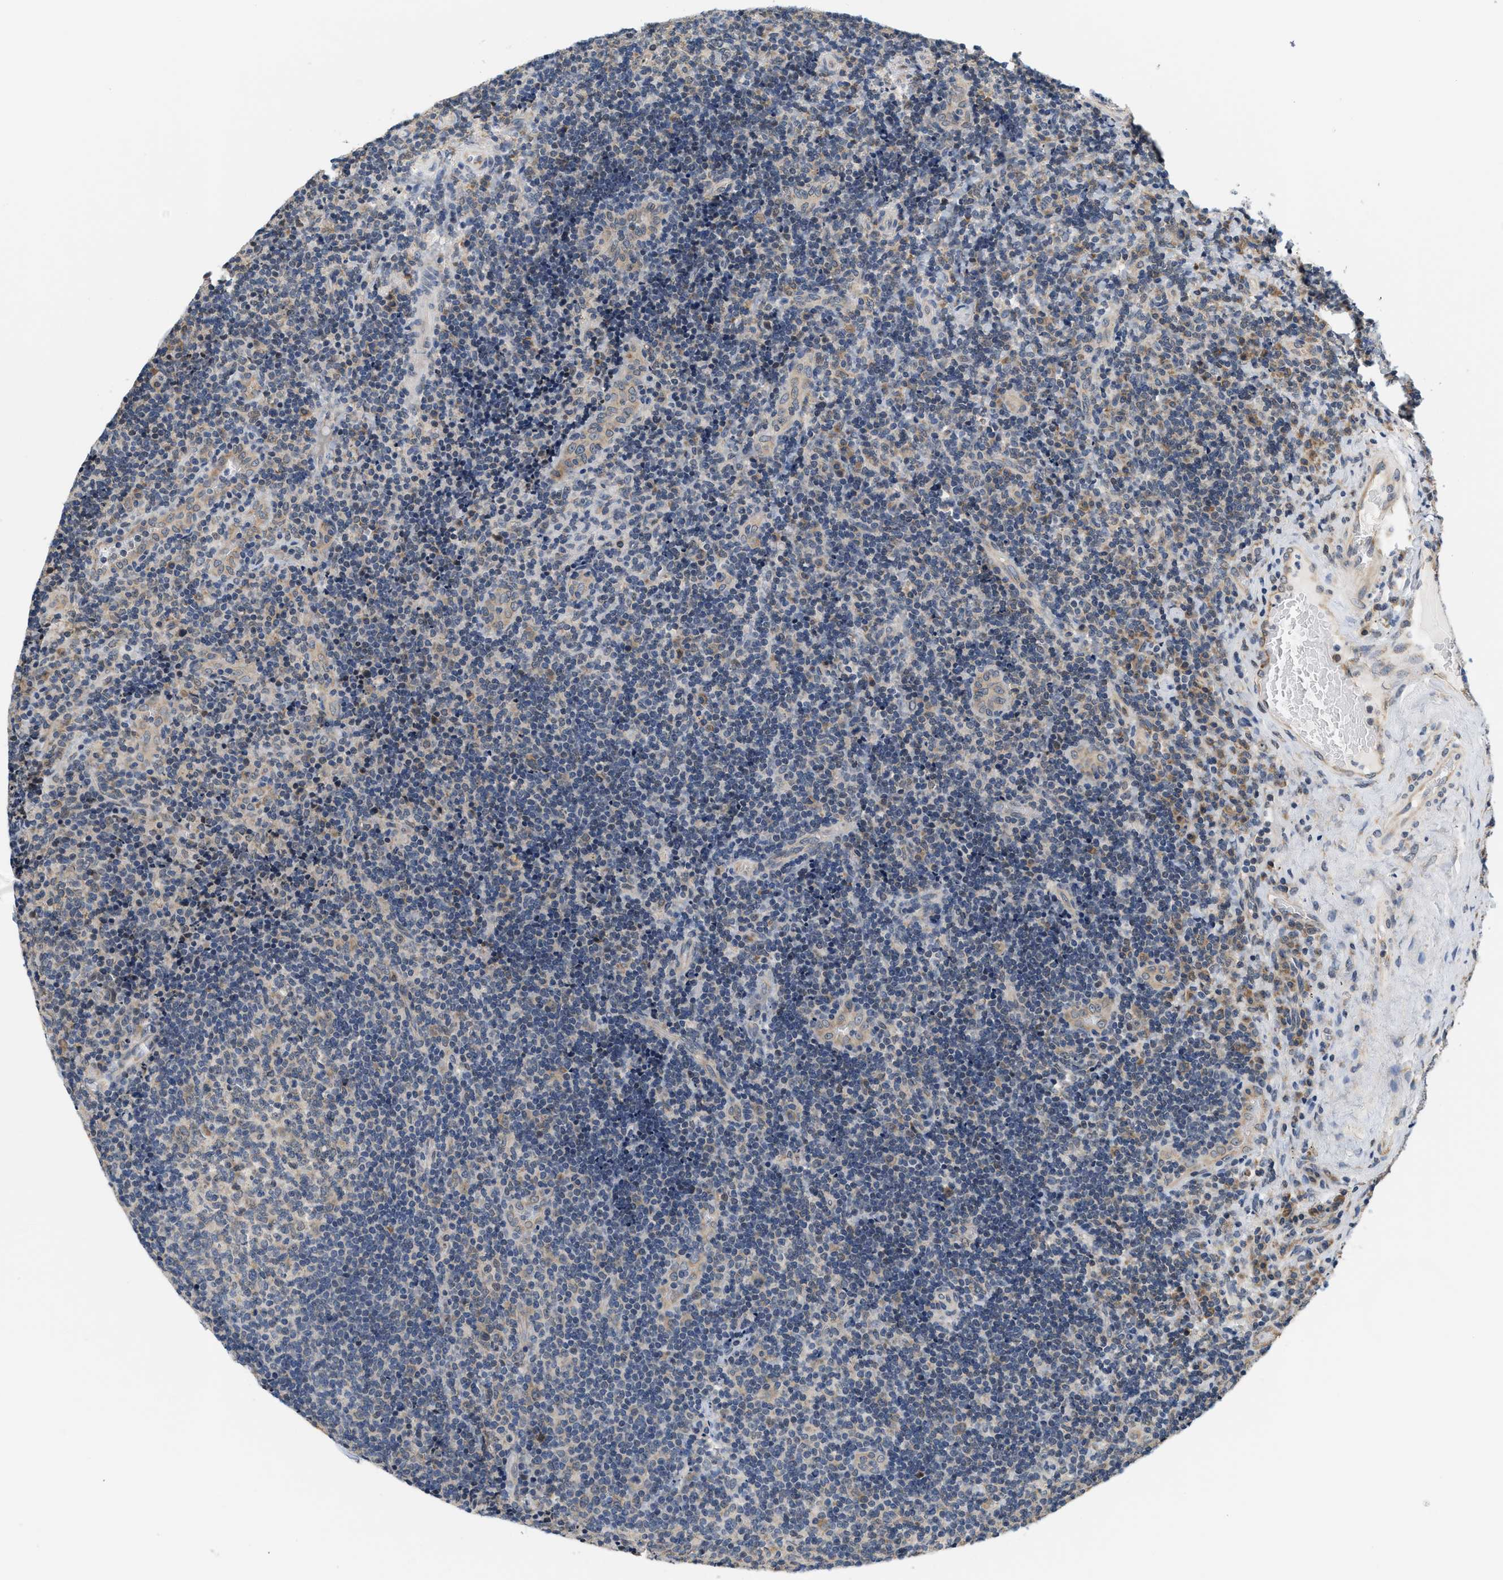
{"staining": {"intensity": "weak", "quantity": "25%-75%", "location": "cytoplasmic/membranous"}, "tissue": "lymphoma", "cell_type": "Tumor cells", "image_type": "cancer", "snomed": [{"axis": "morphology", "description": "Malignant lymphoma, non-Hodgkin's type, High grade"}, {"axis": "topography", "description": "Tonsil"}], "caption": "Tumor cells demonstrate low levels of weak cytoplasmic/membranous staining in about 25%-75% of cells in high-grade malignant lymphoma, non-Hodgkin's type.", "gene": "GIGYF1", "patient": {"sex": "female", "age": 36}}